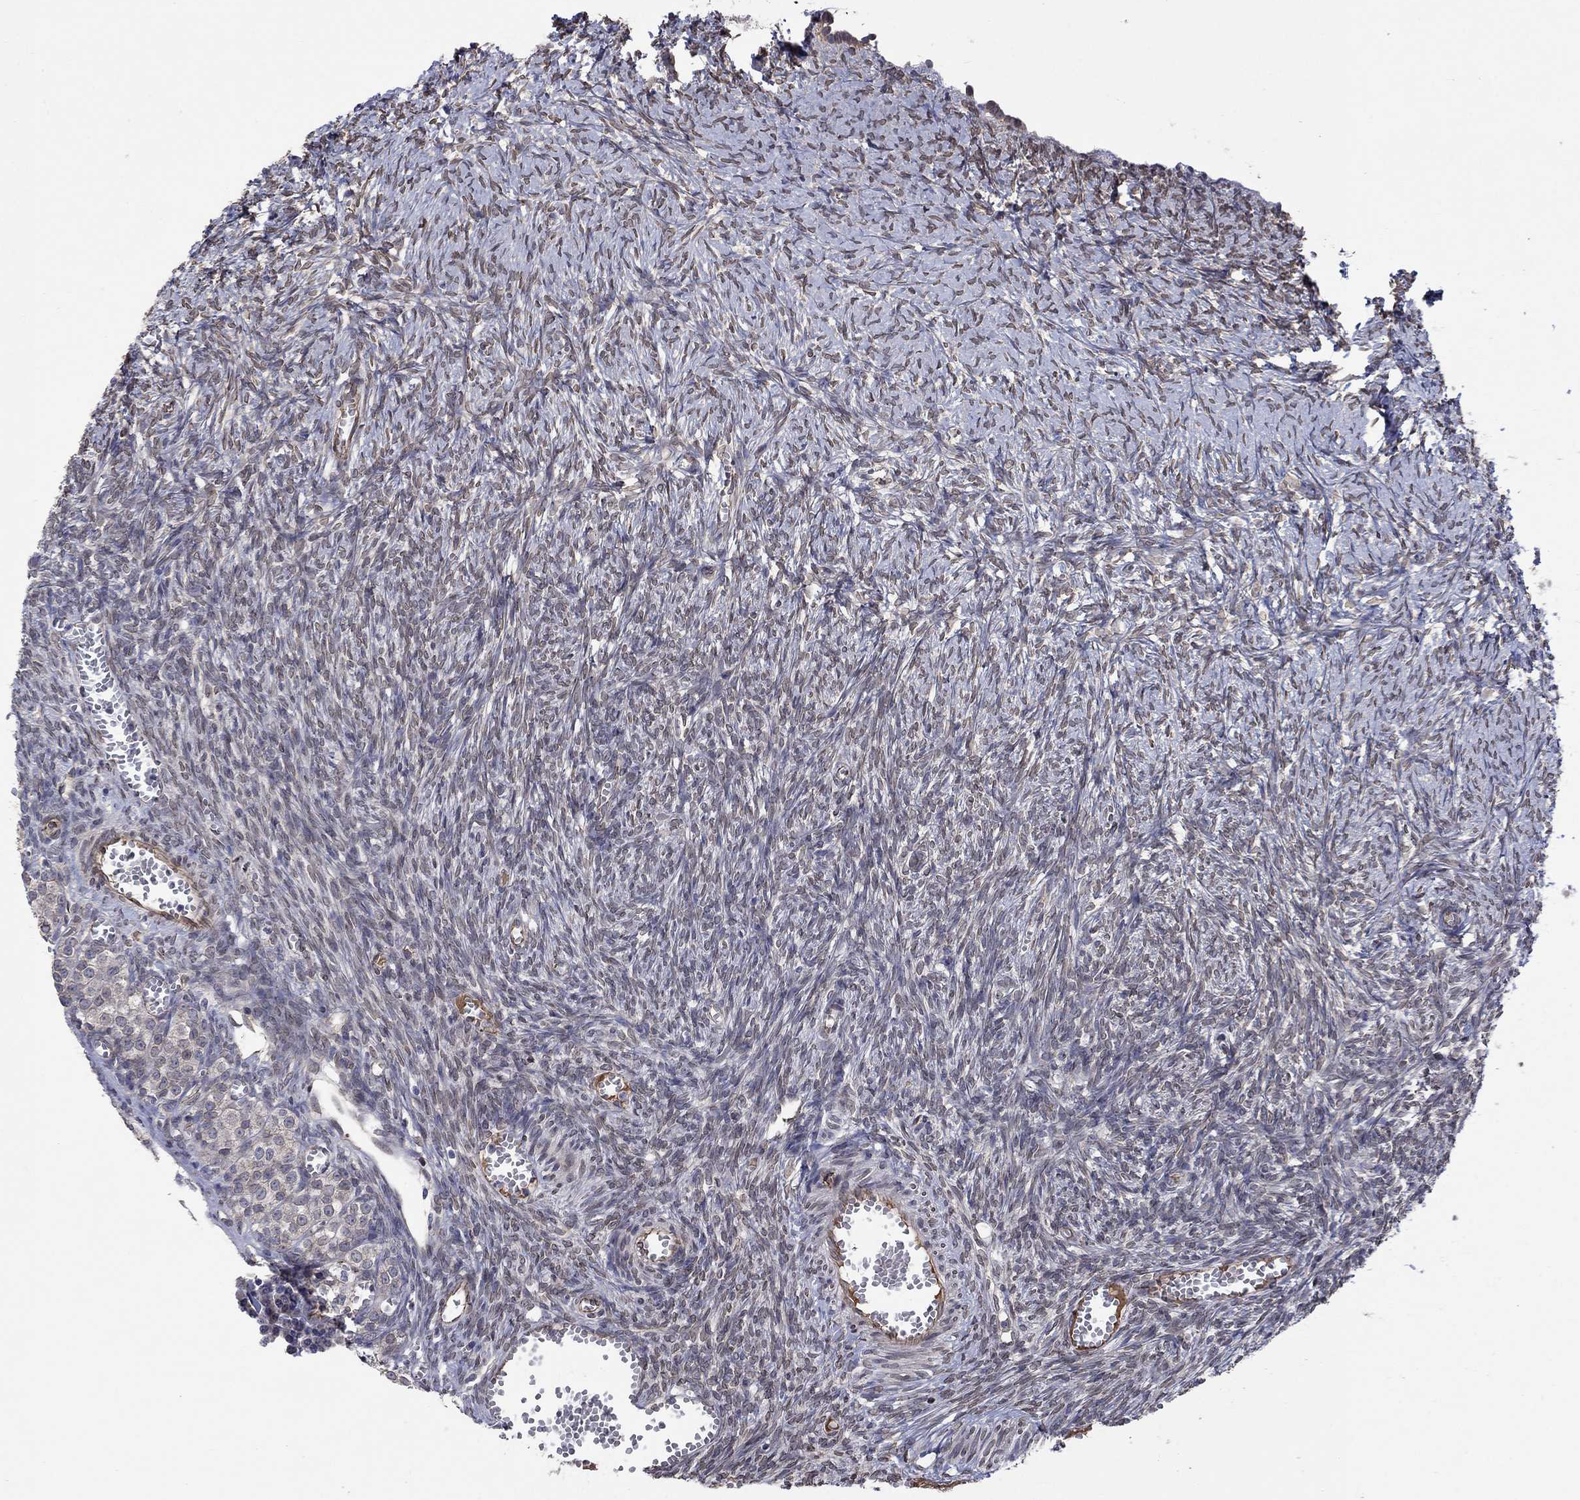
{"staining": {"intensity": "weak", "quantity": "25%-75%", "location": "cytoplasmic/membranous"}, "tissue": "ovary", "cell_type": "Follicle cells", "image_type": "normal", "snomed": [{"axis": "morphology", "description": "Normal tissue, NOS"}, {"axis": "topography", "description": "Ovary"}], "caption": "Normal ovary demonstrates weak cytoplasmic/membranous expression in about 25%-75% of follicle cells.", "gene": "EMC9", "patient": {"sex": "female", "age": 43}}